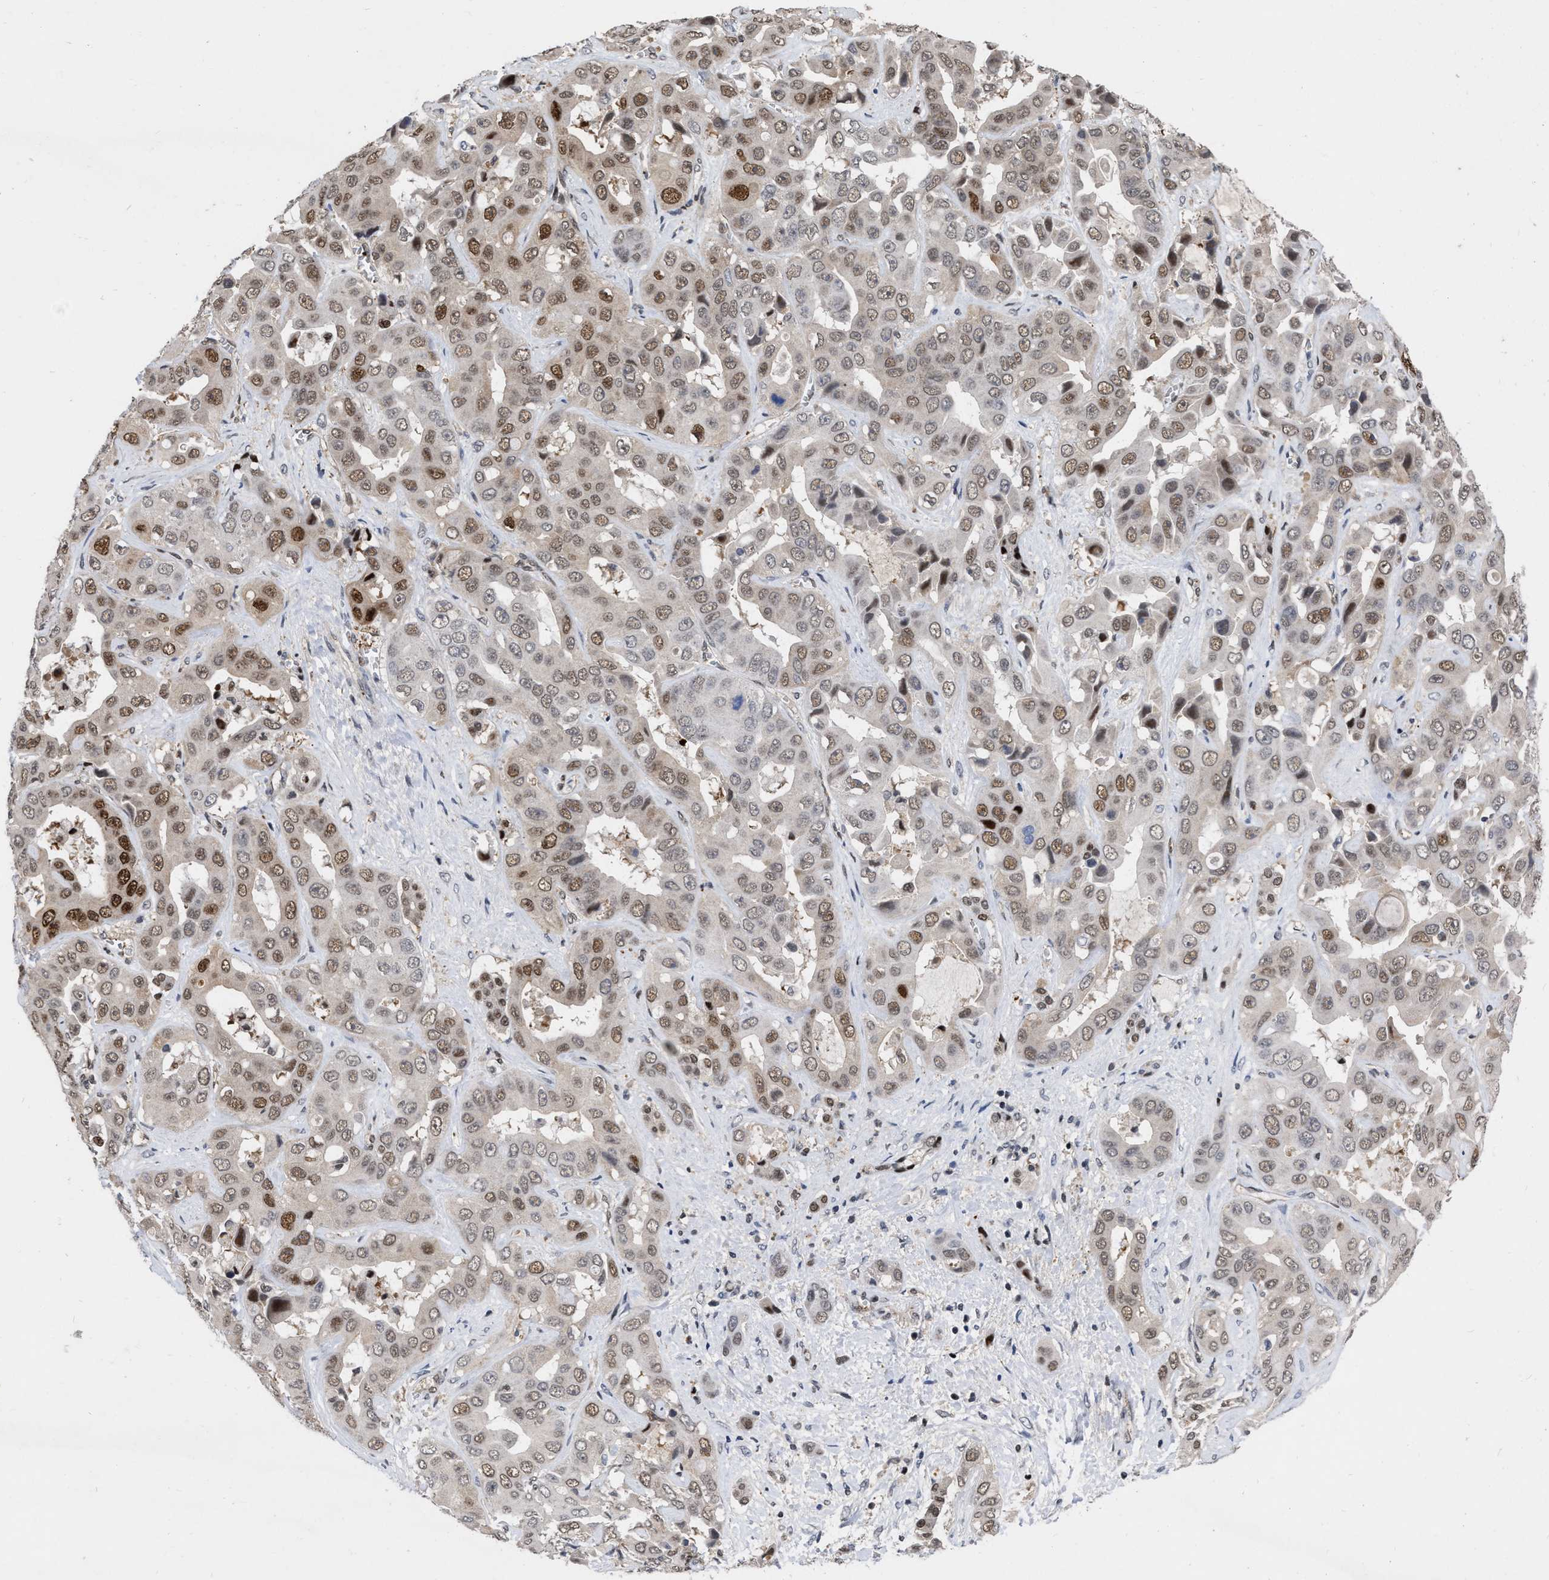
{"staining": {"intensity": "strong", "quantity": "25%-75%", "location": "nuclear"}, "tissue": "liver cancer", "cell_type": "Tumor cells", "image_type": "cancer", "snomed": [{"axis": "morphology", "description": "Cholangiocarcinoma"}, {"axis": "topography", "description": "Liver"}], "caption": "Tumor cells show high levels of strong nuclear staining in about 25%-75% of cells in liver cancer (cholangiocarcinoma).", "gene": "MDM4", "patient": {"sex": "female", "age": 52}}